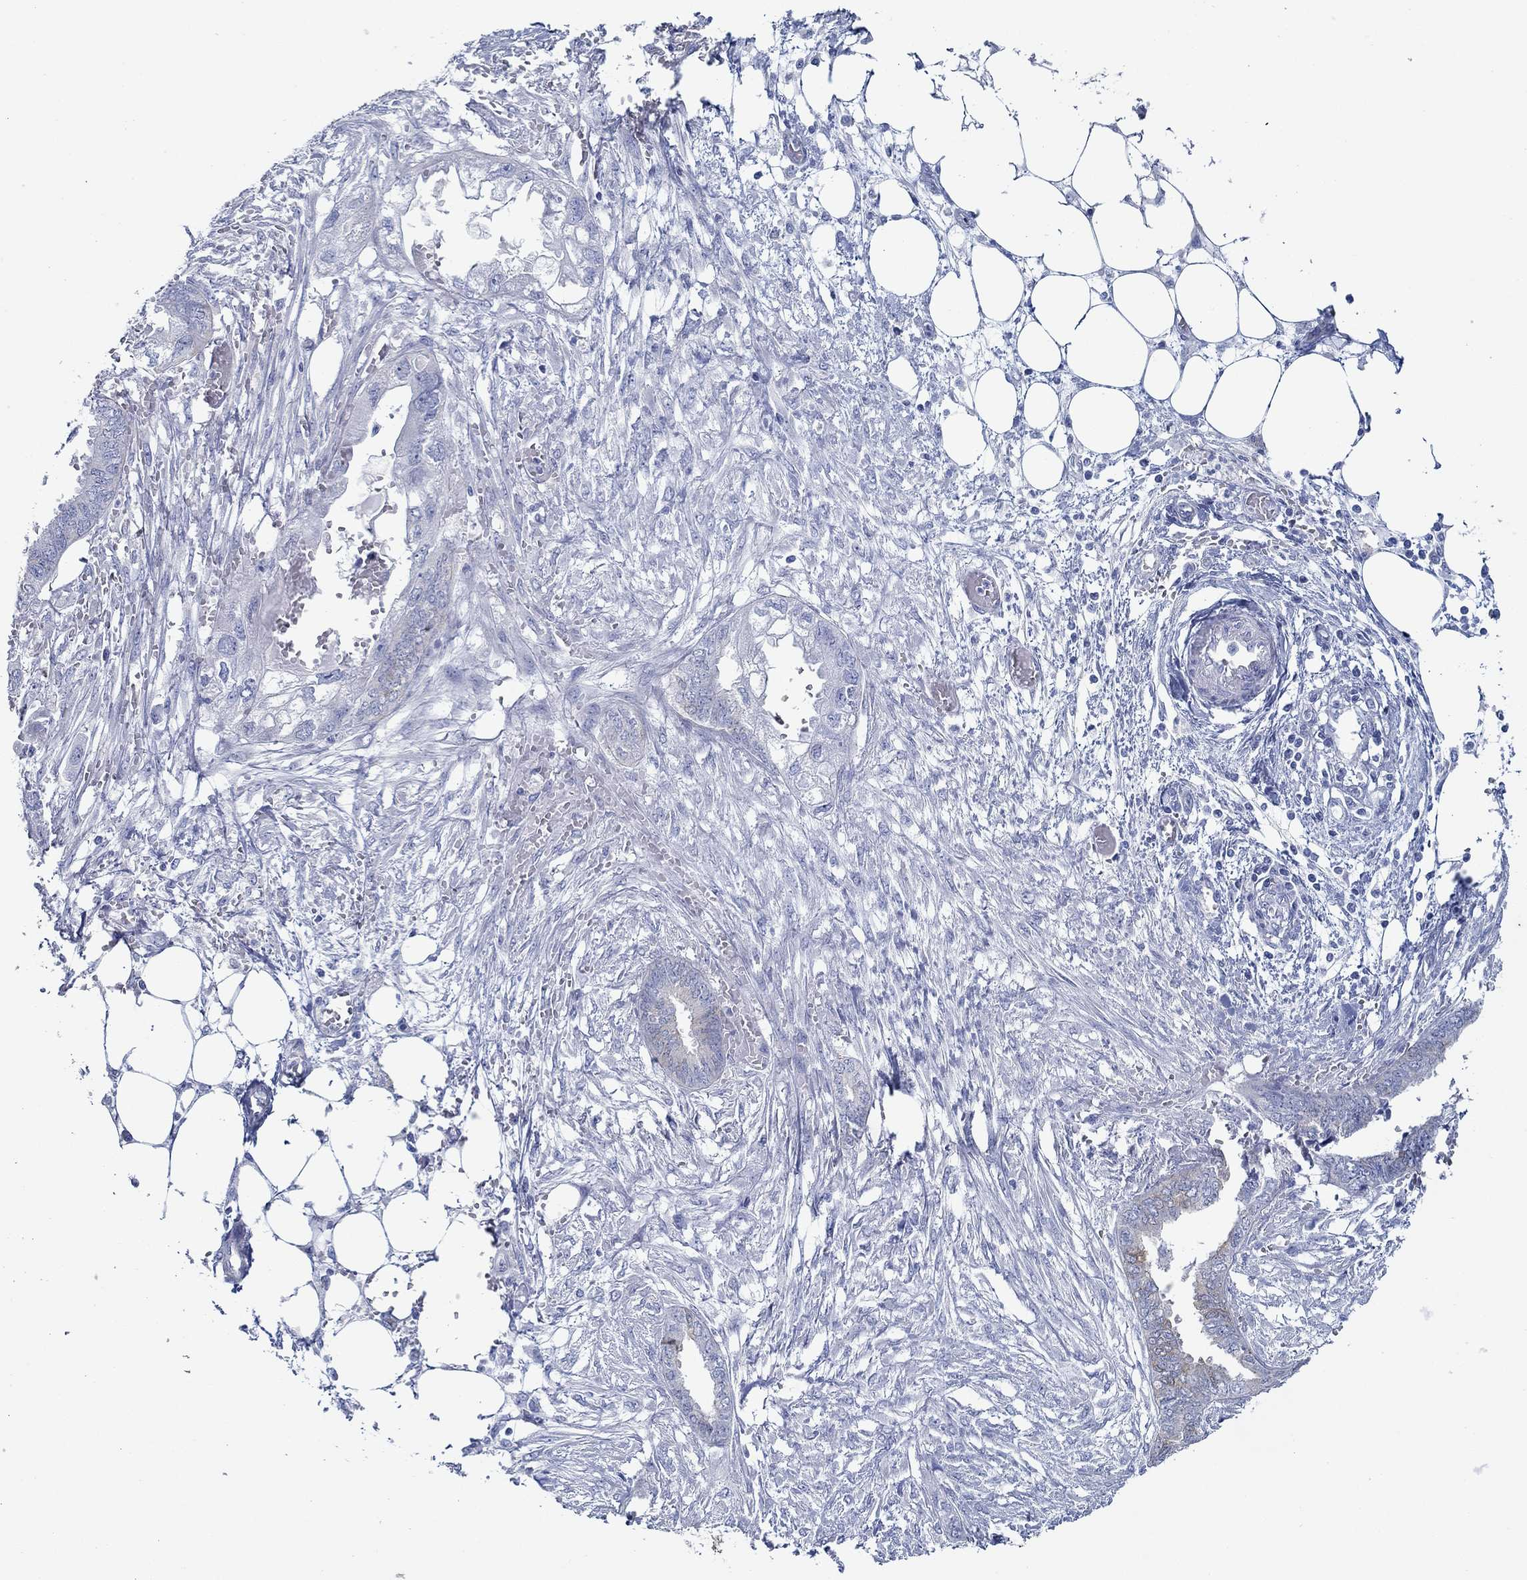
{"staining": {"intensity": "weak", "quantity": "<25%", "location": "cytoplasmic/membranous"}, "tissue": "endometrial cancer", "cell_type": "Tumor cells", "image_type": "cancer", "snomed": [{"axis": "morphology", "description": "Adenocarcinoma, NOS"}, {"axis": "morphology", "description": "Adenocarcinoma, metastatic, NOS"}, {"axis": "topography", "description": "Adipose tissue"}, {"axis": "topography", "description": "Endometrium"}], "caption": "The micrograph exhibits no significant staining in tumor cells of endometrial cancer.", "gene": "IGFBP6", "patient": {"sex": "female", "age": 67}}